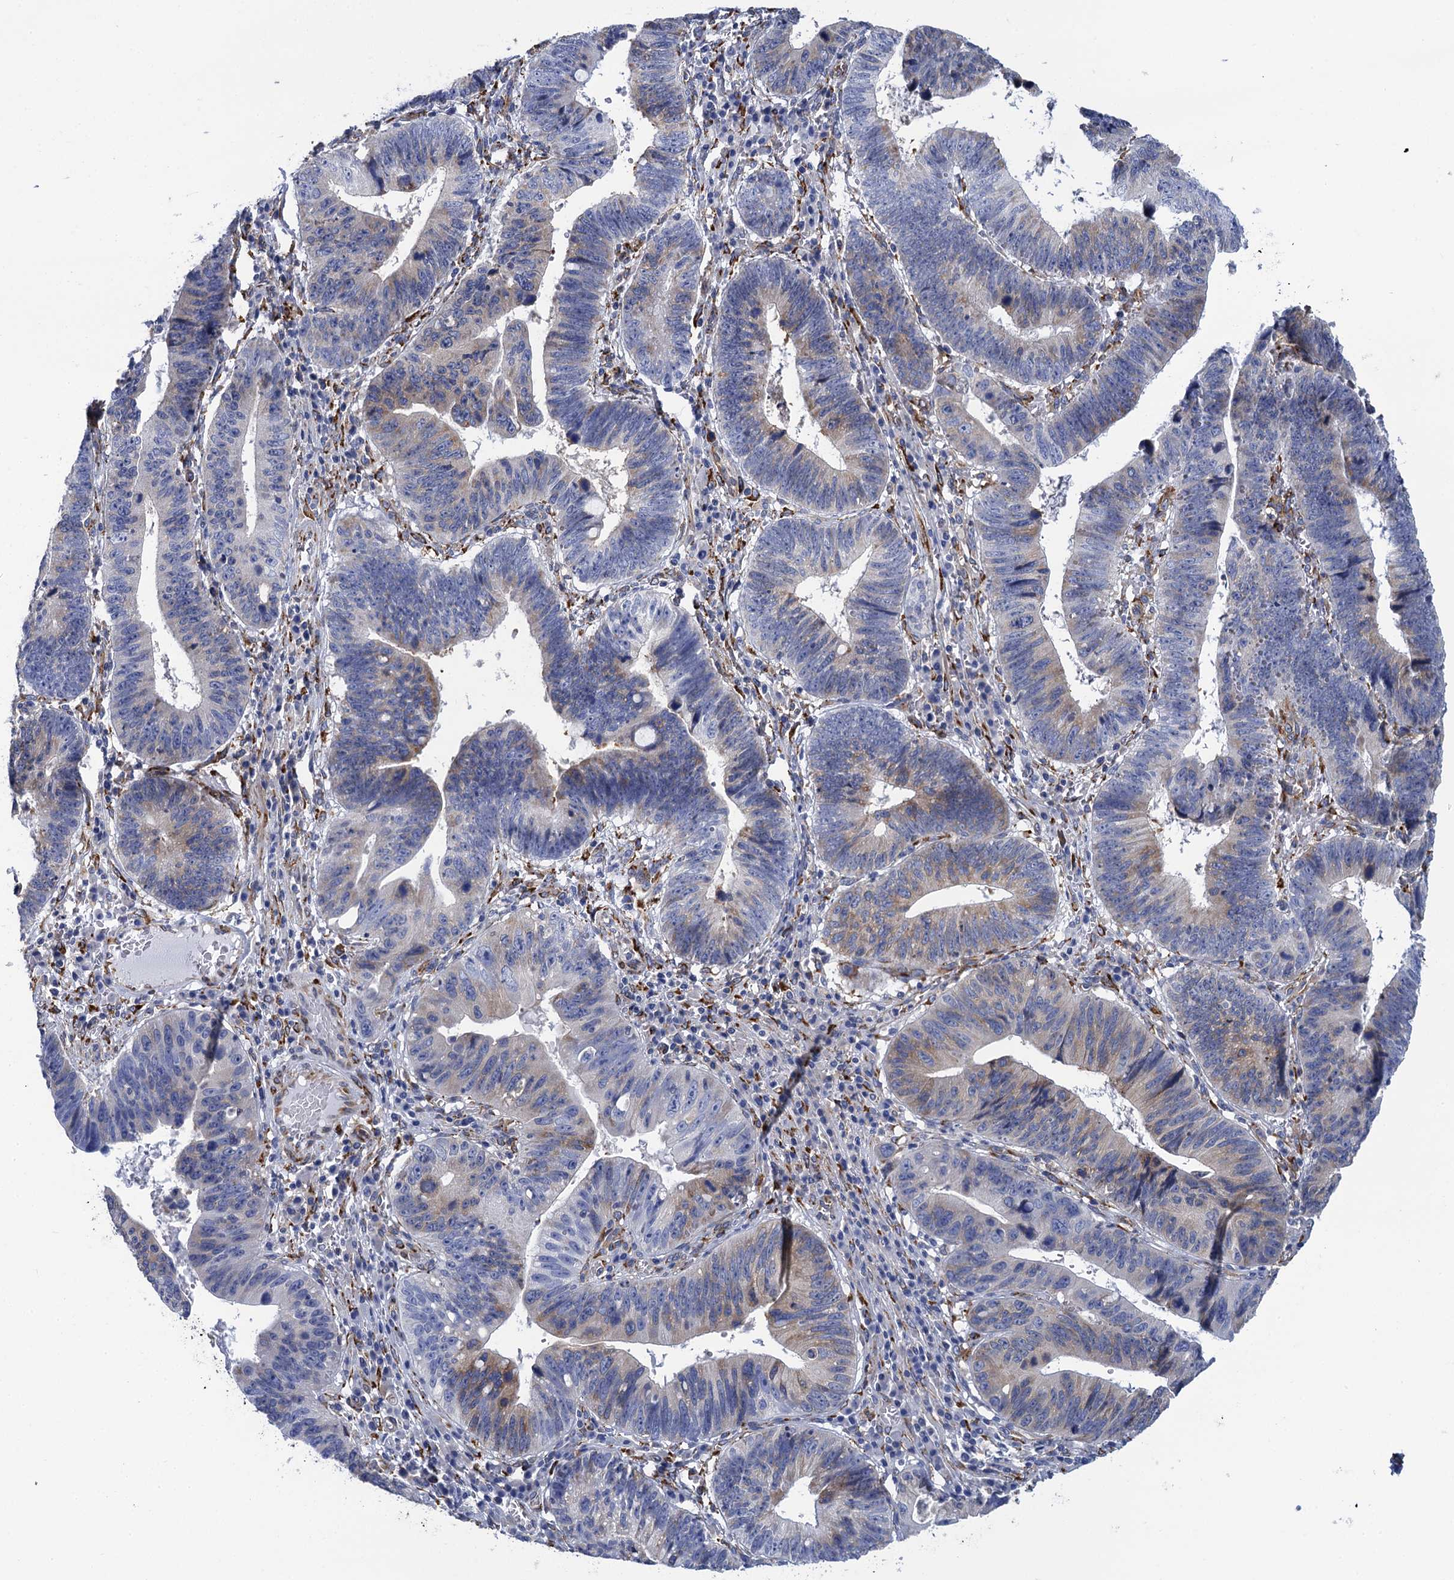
{"staining": {"intensity": "weak", "quantity": "<25%", "location": "cytoplasmic/membranous"}, "tissue": "stomach cancer", "cell_type": "Tumor cells", "image_type": "cancer", "snomed": [{"axis": "morphology", "description": "Adenocarcinoma, NOS"}, {"axis": "topography", "description": "Stomach"}], "caption": "Tumor cells show no significant staining in stomach cancer.", "gene": "POGLUT3", "patient": {"sex": "male", "age": 59}}